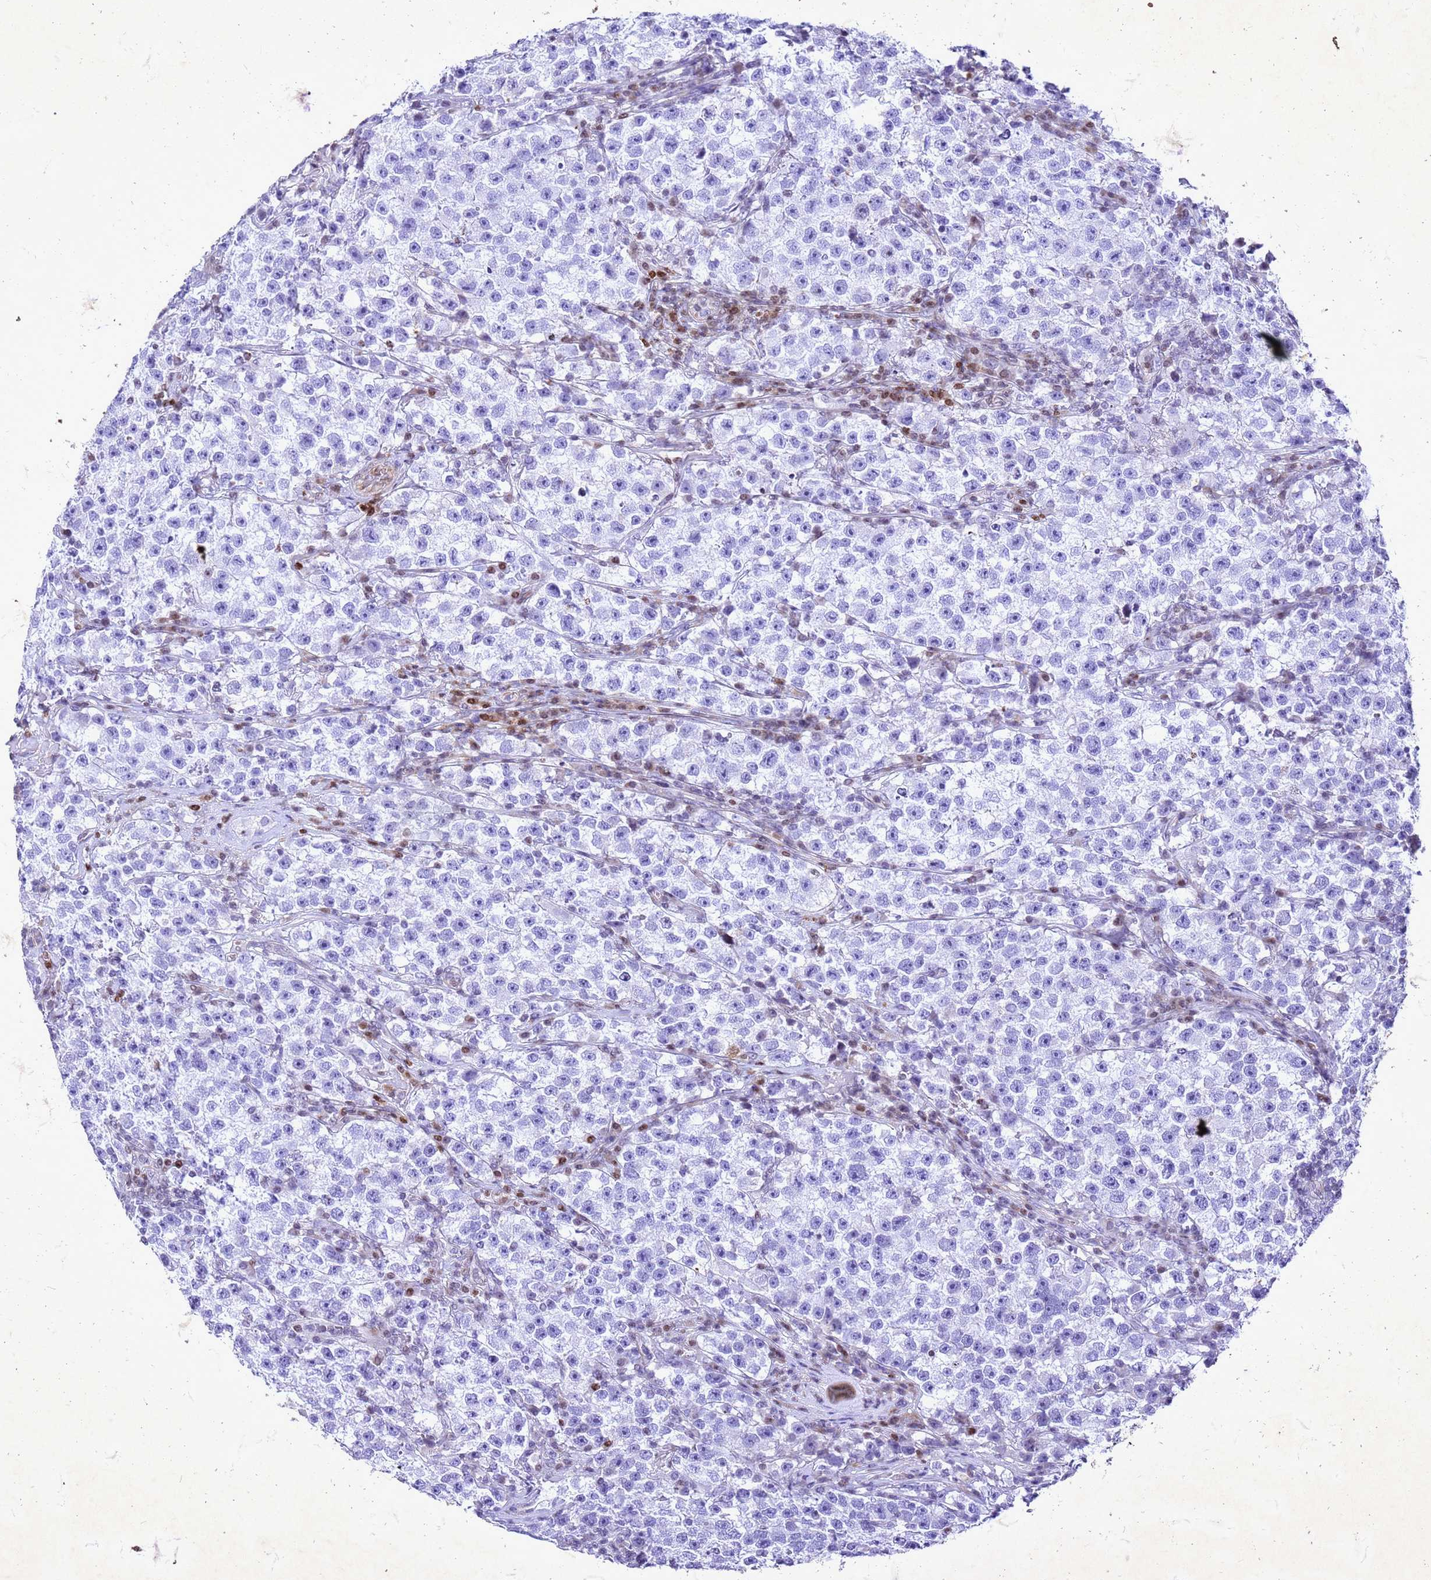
{"staining": {"intensity": "negative", "quantity": "none", "location": "none"}, "tissue": "testis cancer", "cell_type": "Tumor cells", "image_type": "cancer", "snomed": [{"axis": "morphology", "description": "Seminoma, NOS"}, {"axis": "topography", "description": "Testis"}], "caption": "Immunohistochemistry (IHC) of testis cancer (seminoma) shows no positivity in tumor cells.", "gene": "COPS9", "patient": {"sex": "male", "age": 22}}